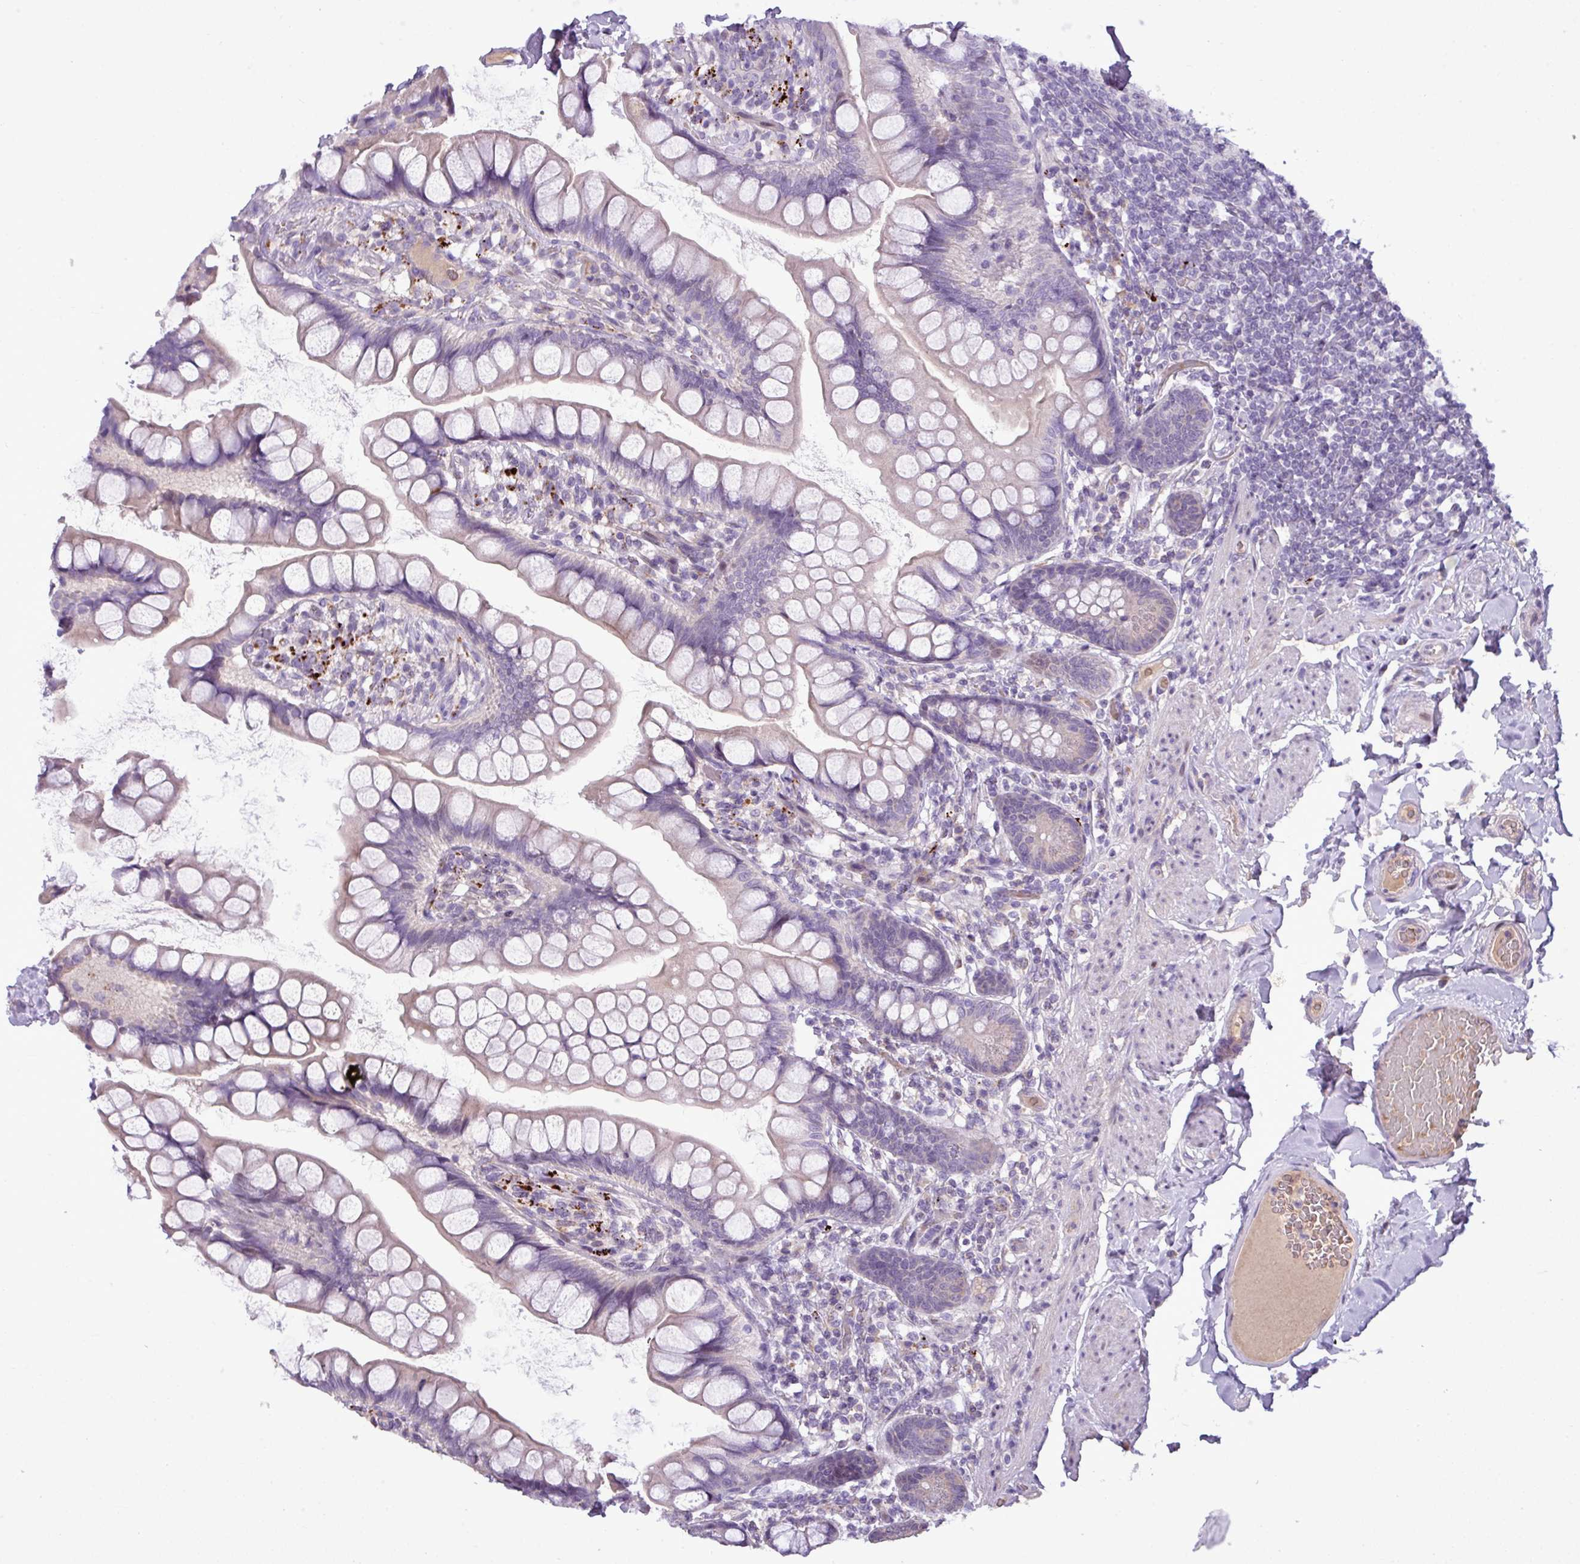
{"staining": {"intensity": "weak", "quantity": "25%-75%", "location": "cytoplasmic/membranous"}, "tissue": "small intestine", "cell_type": "Glandular cells", "image_type": "normal", "snomed": [{"axis": "morphology", "description": "Normal tissue, NOS"}, {"axis": "topography", "description": "Small intestine"}], "caption": "Immunohistochemistry photomicrograph of normal human small intestine stained for a protein (brown), which demonstrates low levels of weak cytoplasmic/membranous positivity in about 25%-75% of glandular cells.", "gene": "IL17A", "patient": {"sex": "male", "age": 70}}